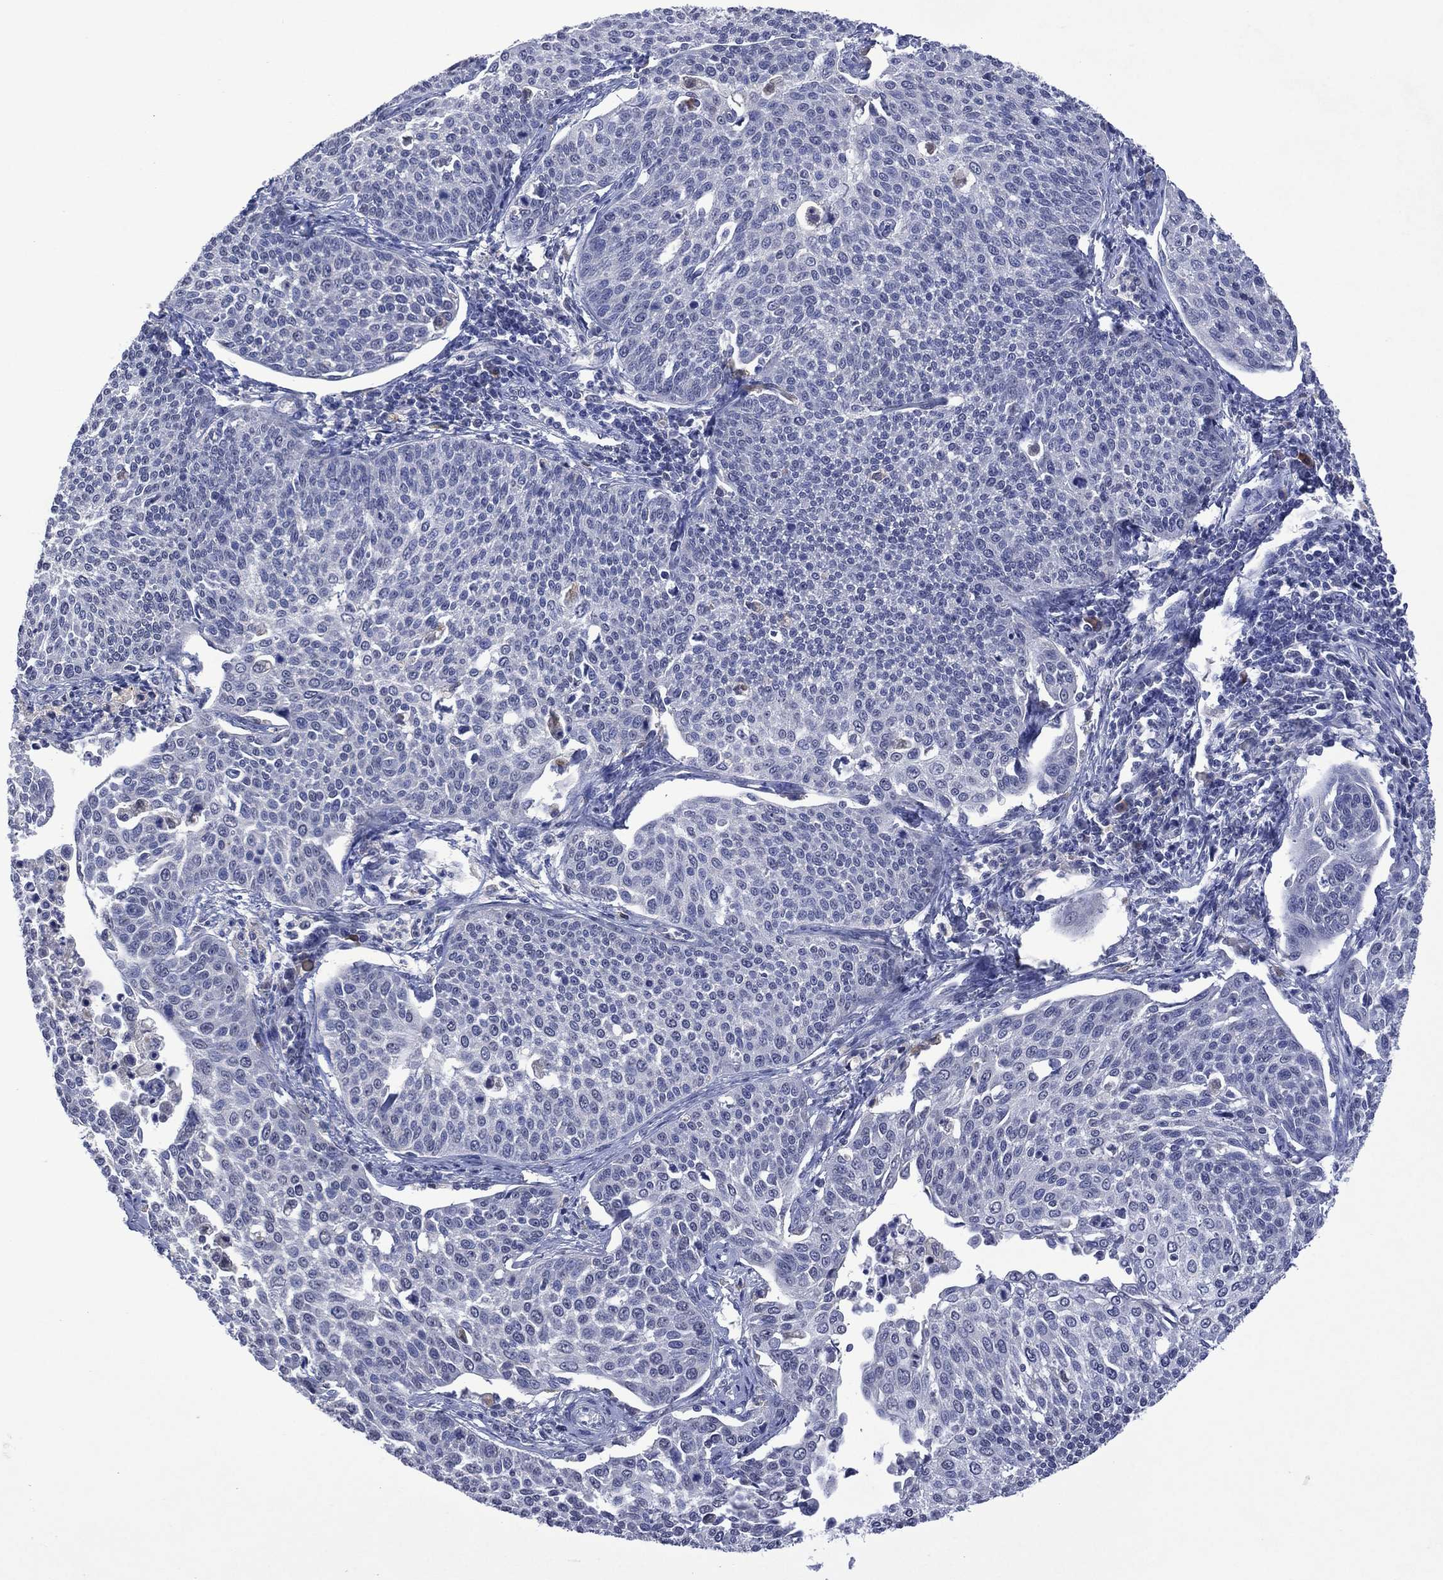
{"staining": {"intensity": "negative", "quantity": "none", "location": "none"}, "tissue": "cervical cancer", "cell_type": "Tumor cells", "image_type": "cancer", "snomed": [{"axis": "morphology", "description": "Squamous cell carcinoma, NOS"}, {"axis": "topography", "description": "Cervix"}], "caption": "This photomicrograph is of squamous cell carcinoma (cervical) stained with immunohistochemistry to label a protein in brown with the nuclei are counter-stained blue. There is no staining in tumor cells.", "gene": "ASB10", "patient": {"sex": "female", "age": 34}}